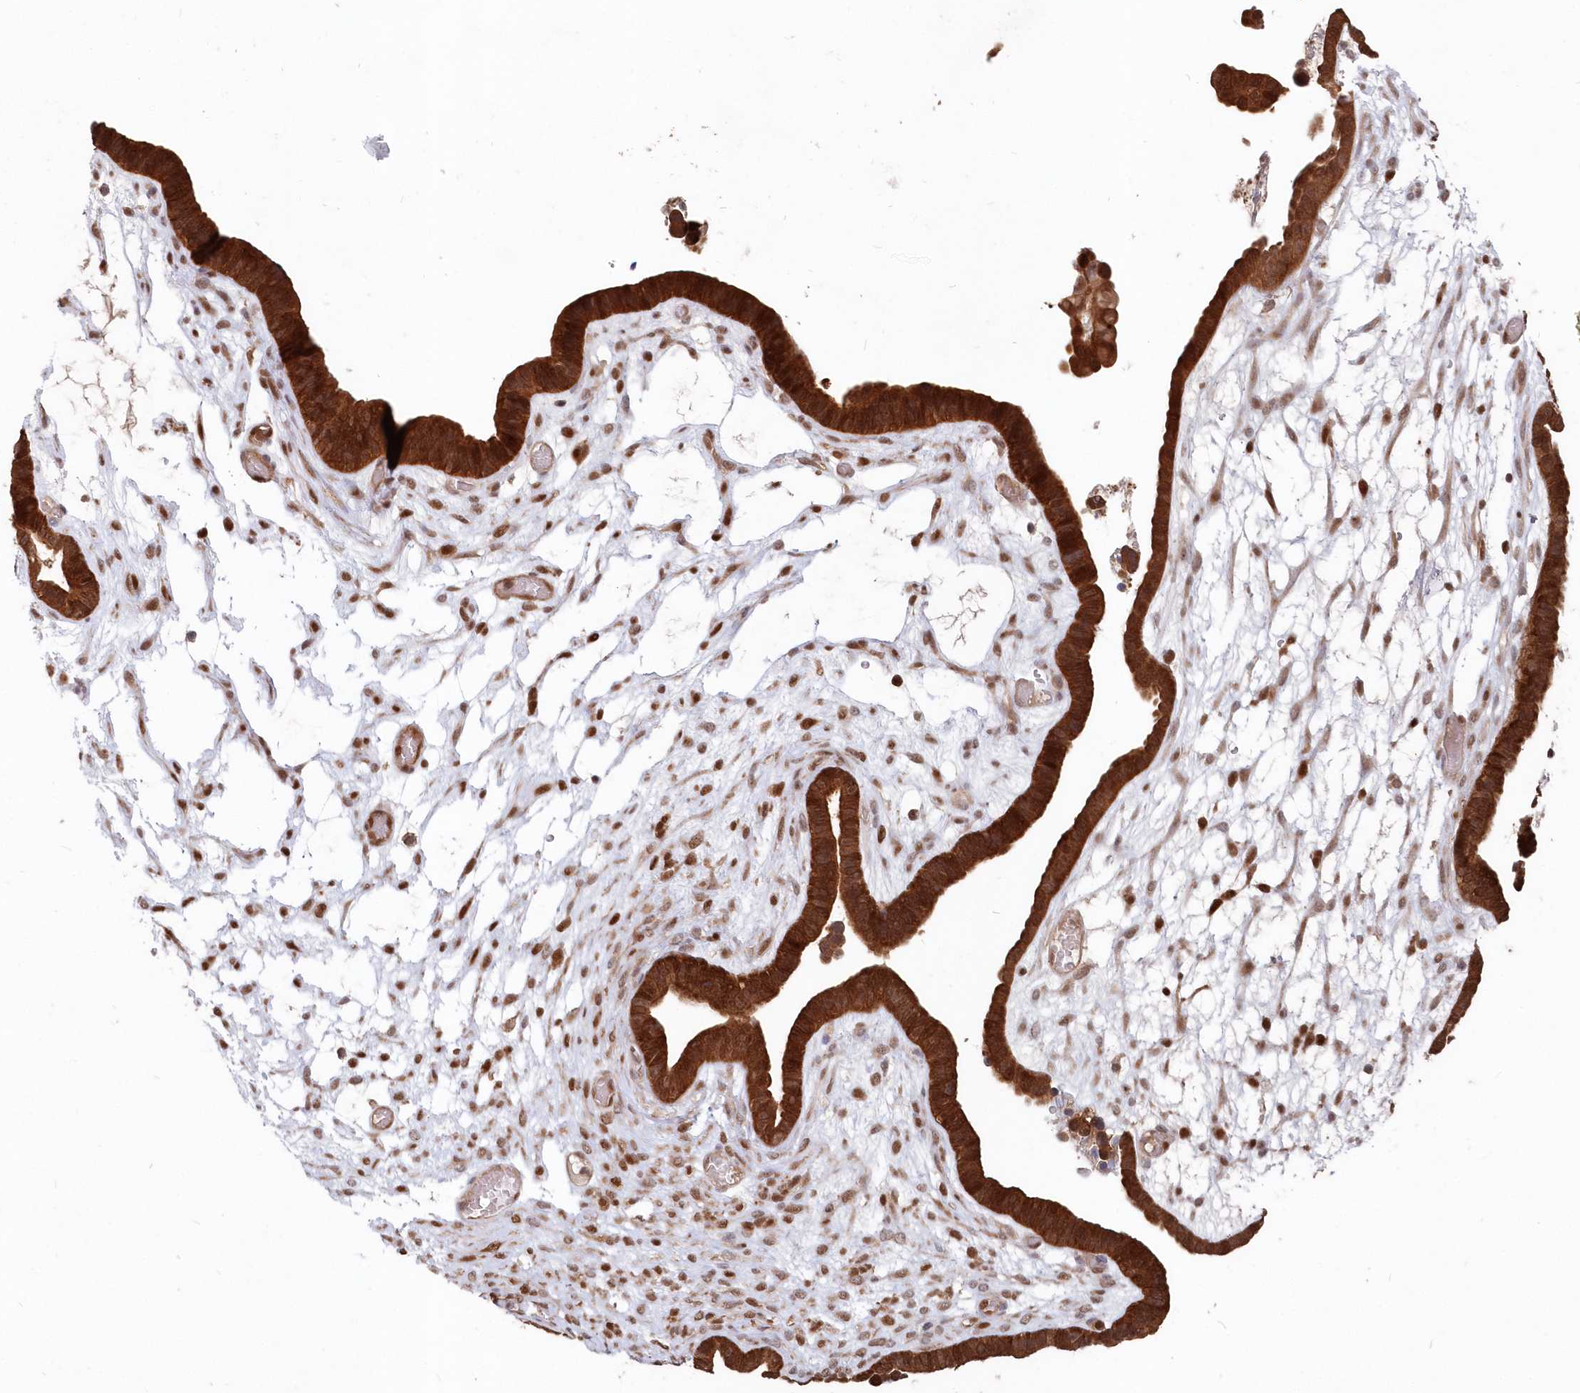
{"staining": {"intensity": "strong", "quantity": ">75%", "location": "cytoplasmic/membranous,nuclear"}, "tissue": "ovarian cancer", "cell_type": "Tumor cells", "image_type": "cancer", "snomed": [{"axis": "morphology", "description": "Cystadenocarcinoma, serous, NOS"}, {"axis": "topography", "description": "Ovary"}], "caption": "Immunohistochemistry histopathology image of neoplastic tissue: ovarian serous cystadenocarcinoma stained using IHC demonstrates high levels of strong protein expression localized specifically in the cytoplasmic/membranous and nuclear of tumor cells, appearing as a cytoplasmic/membranous and nuclear brown color.", "gene": "ABHD14B", "patient": {"sex": "female", "age": 56}}